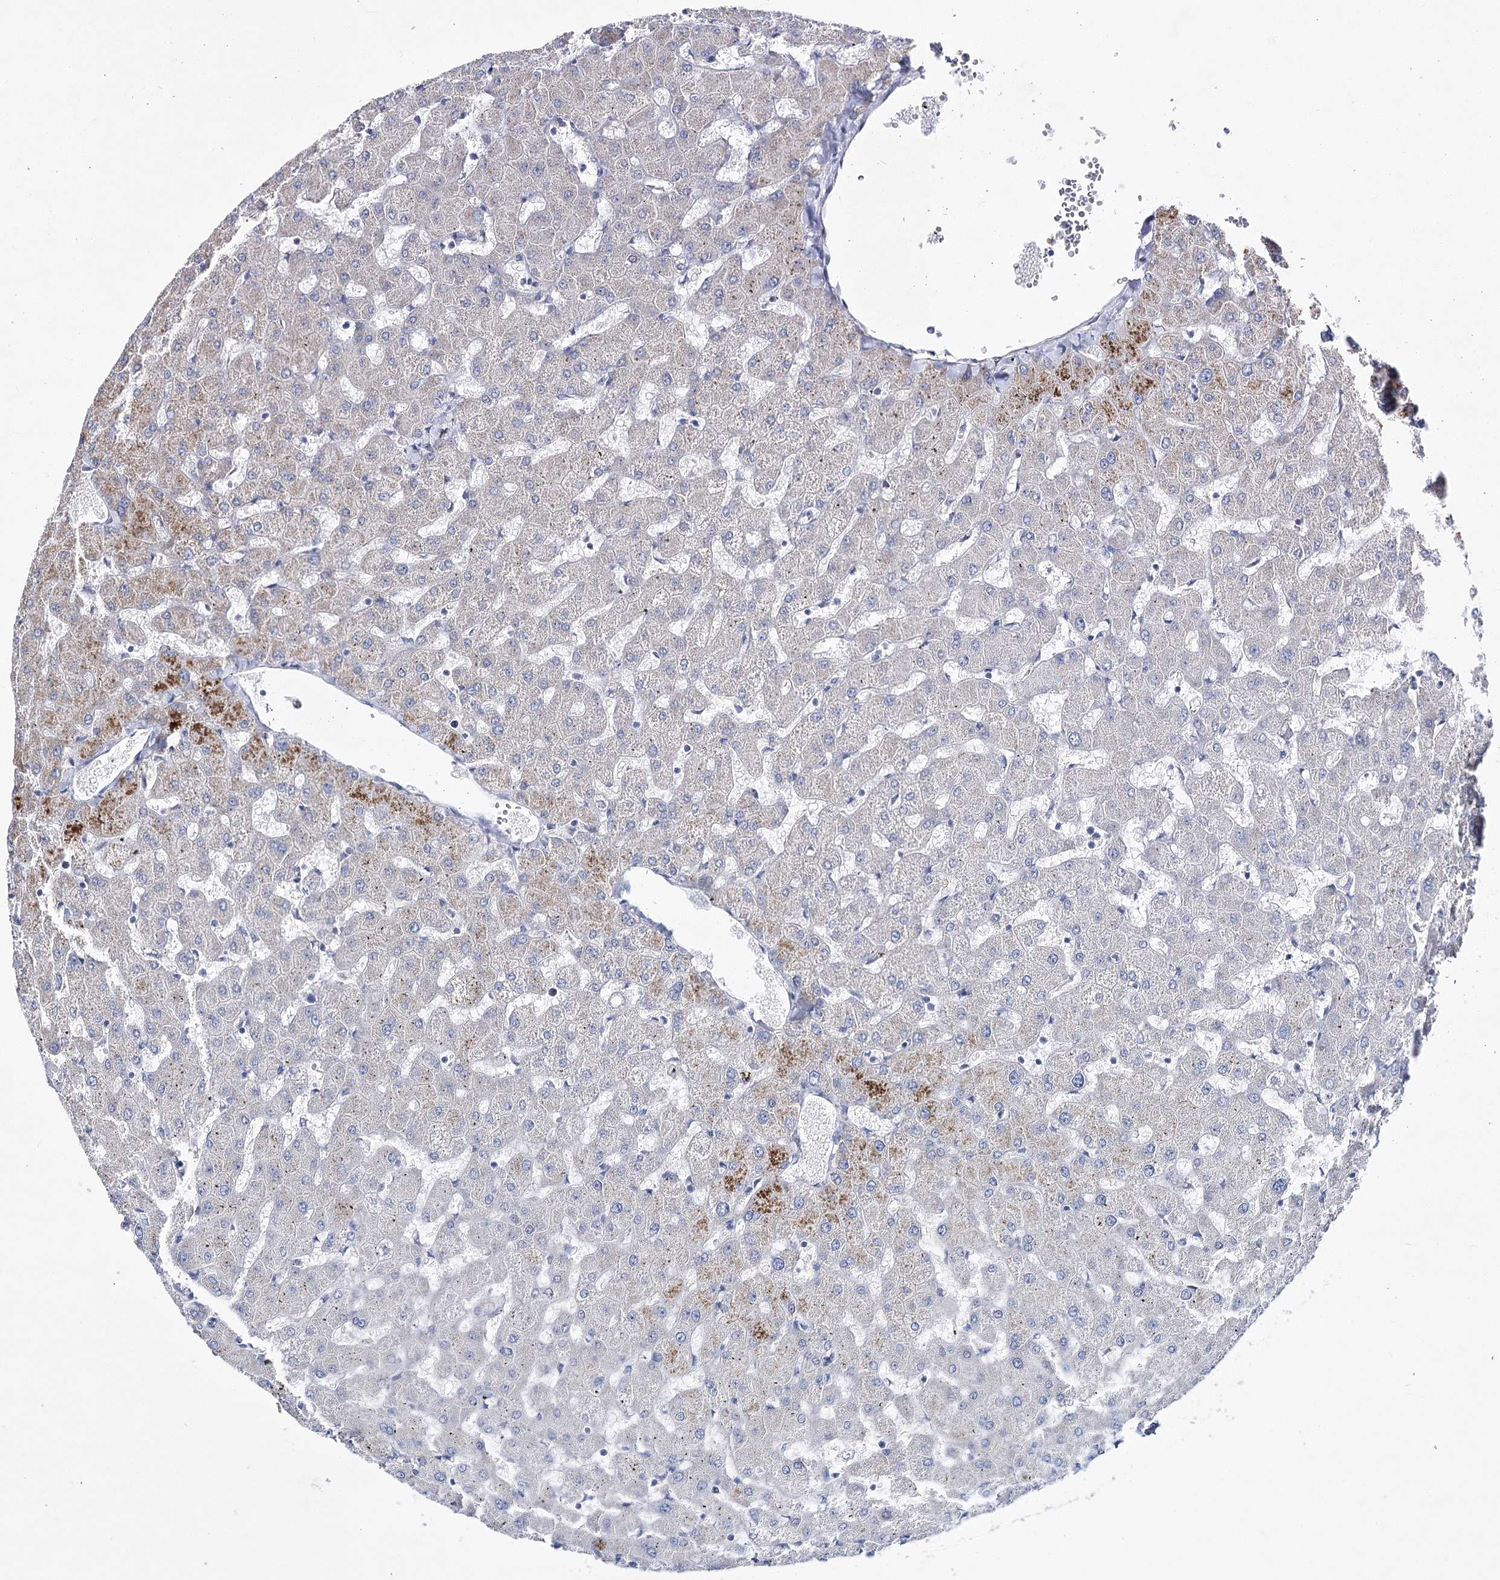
{"staining": {"intensity": "negative", "quantity": "none", "location": "none"}, "tissue": "liver", "cell_type": "Cholangiocytes", "image_type": "normal", "snomed": [{"axis": "morphology", "description": "Normal tissue, NOS"}, {"axis": "topography", "description": "Liver"}], "caption": "Cholangiocytes are negative for brown protein staining in normal liver. (Brightfield microscopy of DAB IHC at high magnification).", "gene": "LRRC14B", "patient": {"sex": "female", "age": 63}}